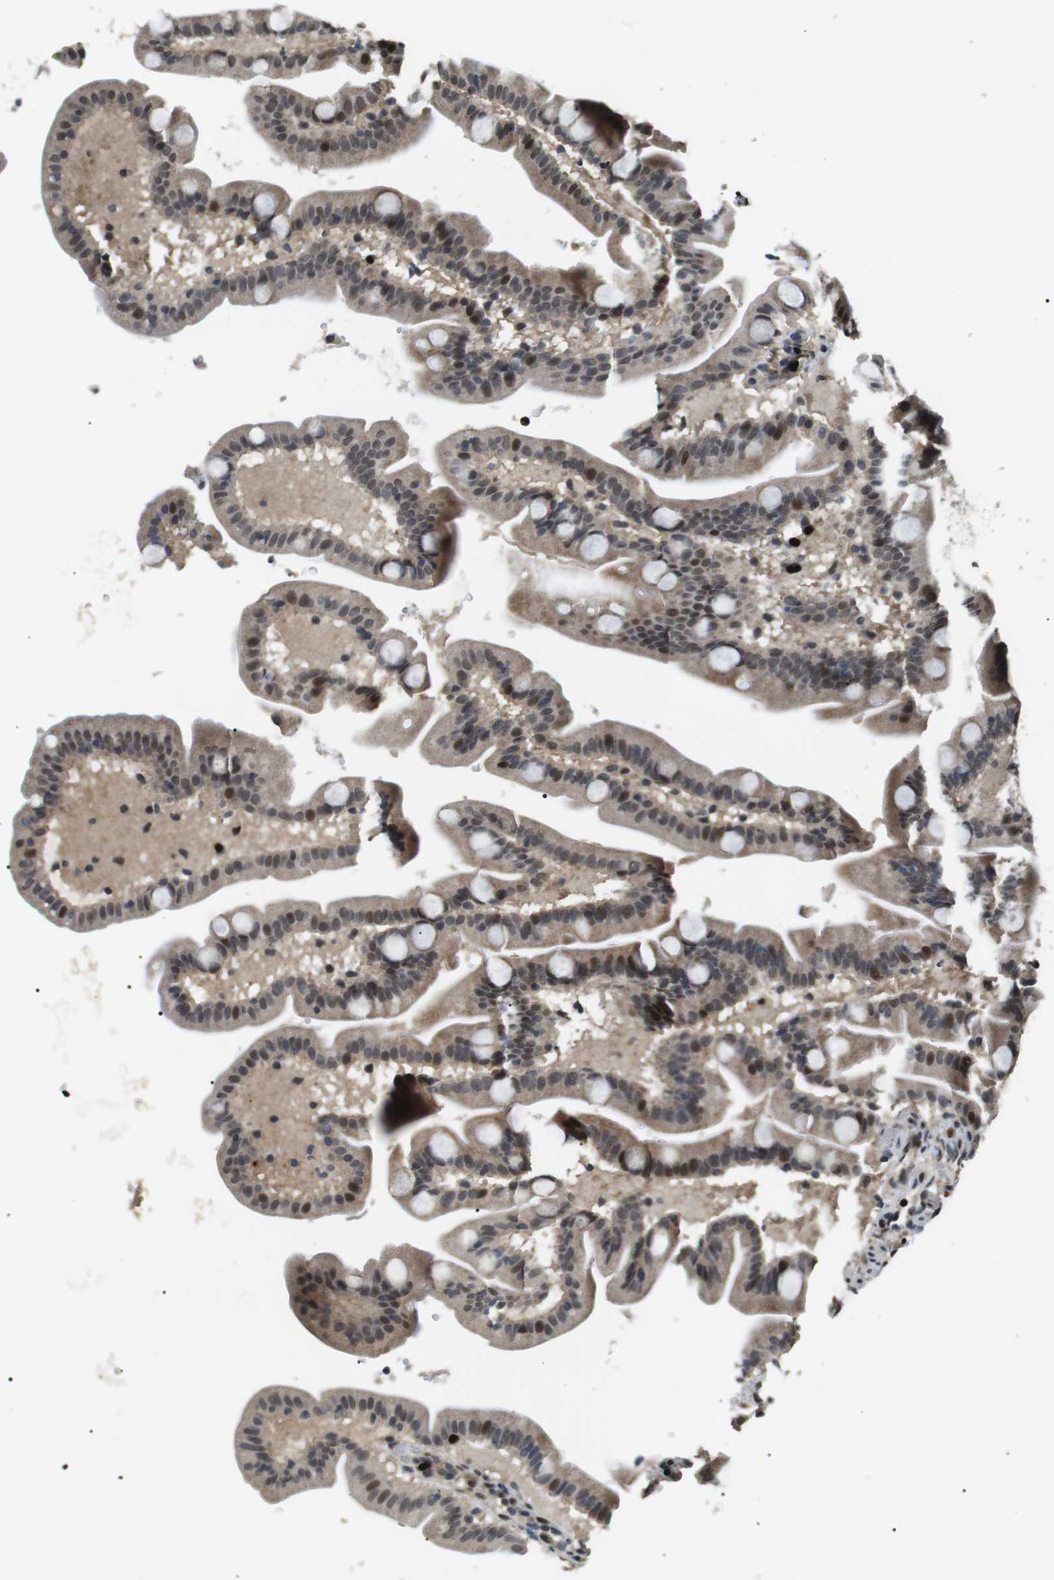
{"staining": {"intensity": "weak", "quantity": "25%-75%", "location": "cytoplasmic/membranous,nuclear"}, "tissue": "duodenum", "cell_type": "Glandular cells", "image_type": "normal", "snomed": [{"axis": "morphology", "description": "Normal tissue, NOS"}, {"axis": "topography", "description": "Duodenum"}], "caption": "The immunohistochemical stain highlights weak cytoplasmic/membranous,nuclear positivity in glandular cells of normal duodenum.", "gene": "ORAI3", "patient": {"sex": "male", "age": 54}}